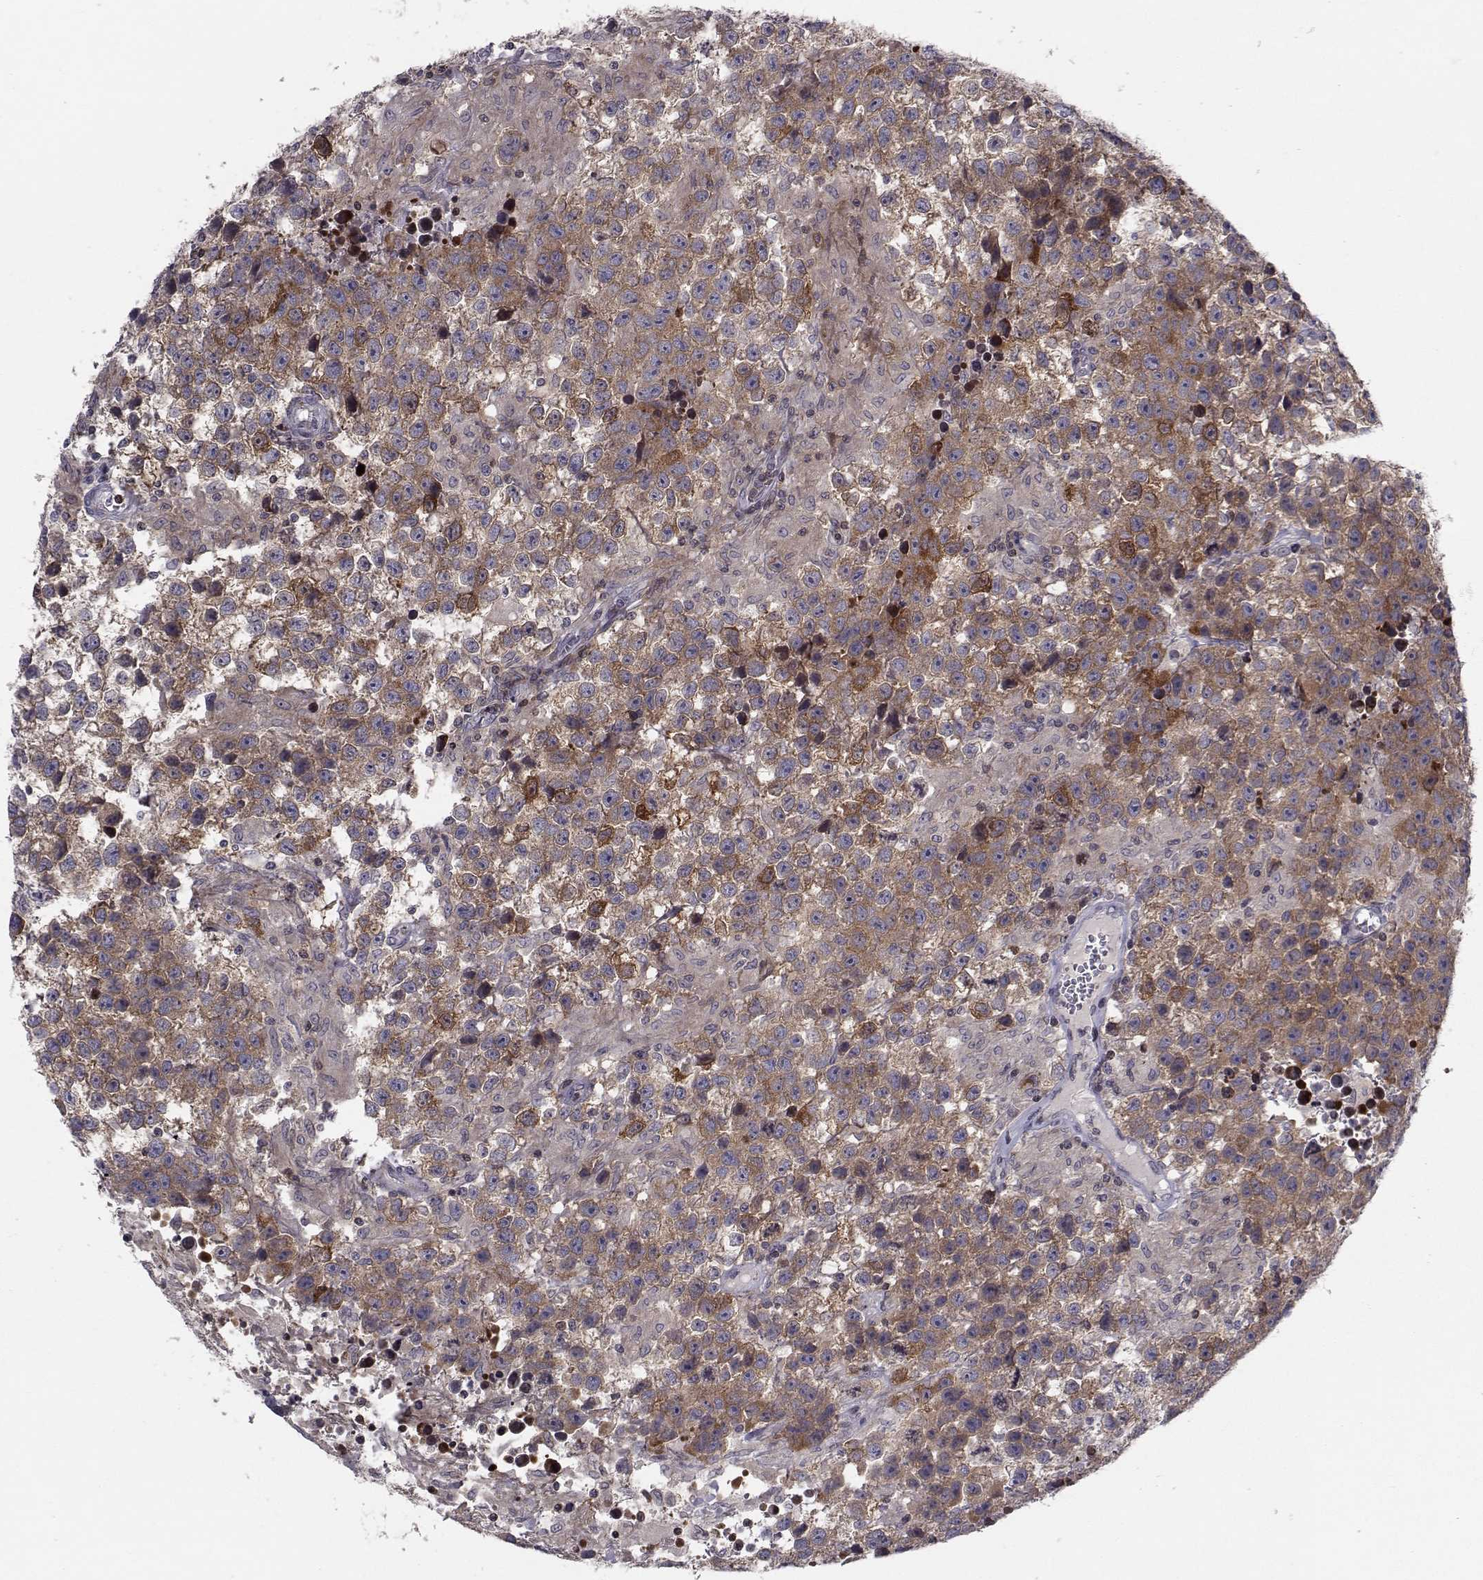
{"staining": {"intensity": "strong", "quantity": ">75%", "location": "cytoplasmic/membranous"}, "tissue": "testis cancer", "cell_type": "Tumor cells", "image_type": "cancer", "snomed": [{"axis": "morphology", "description": "Seminoma, NOS"}, {"axis": "topography", "description": "Testis"}], "caption": "Strong cytoplasmic/membranous positivity is present in about >75% of tumor cells in testis cancer.", "gene": "PCP4L1", "patient": {"sex": "male", "age": 43}}